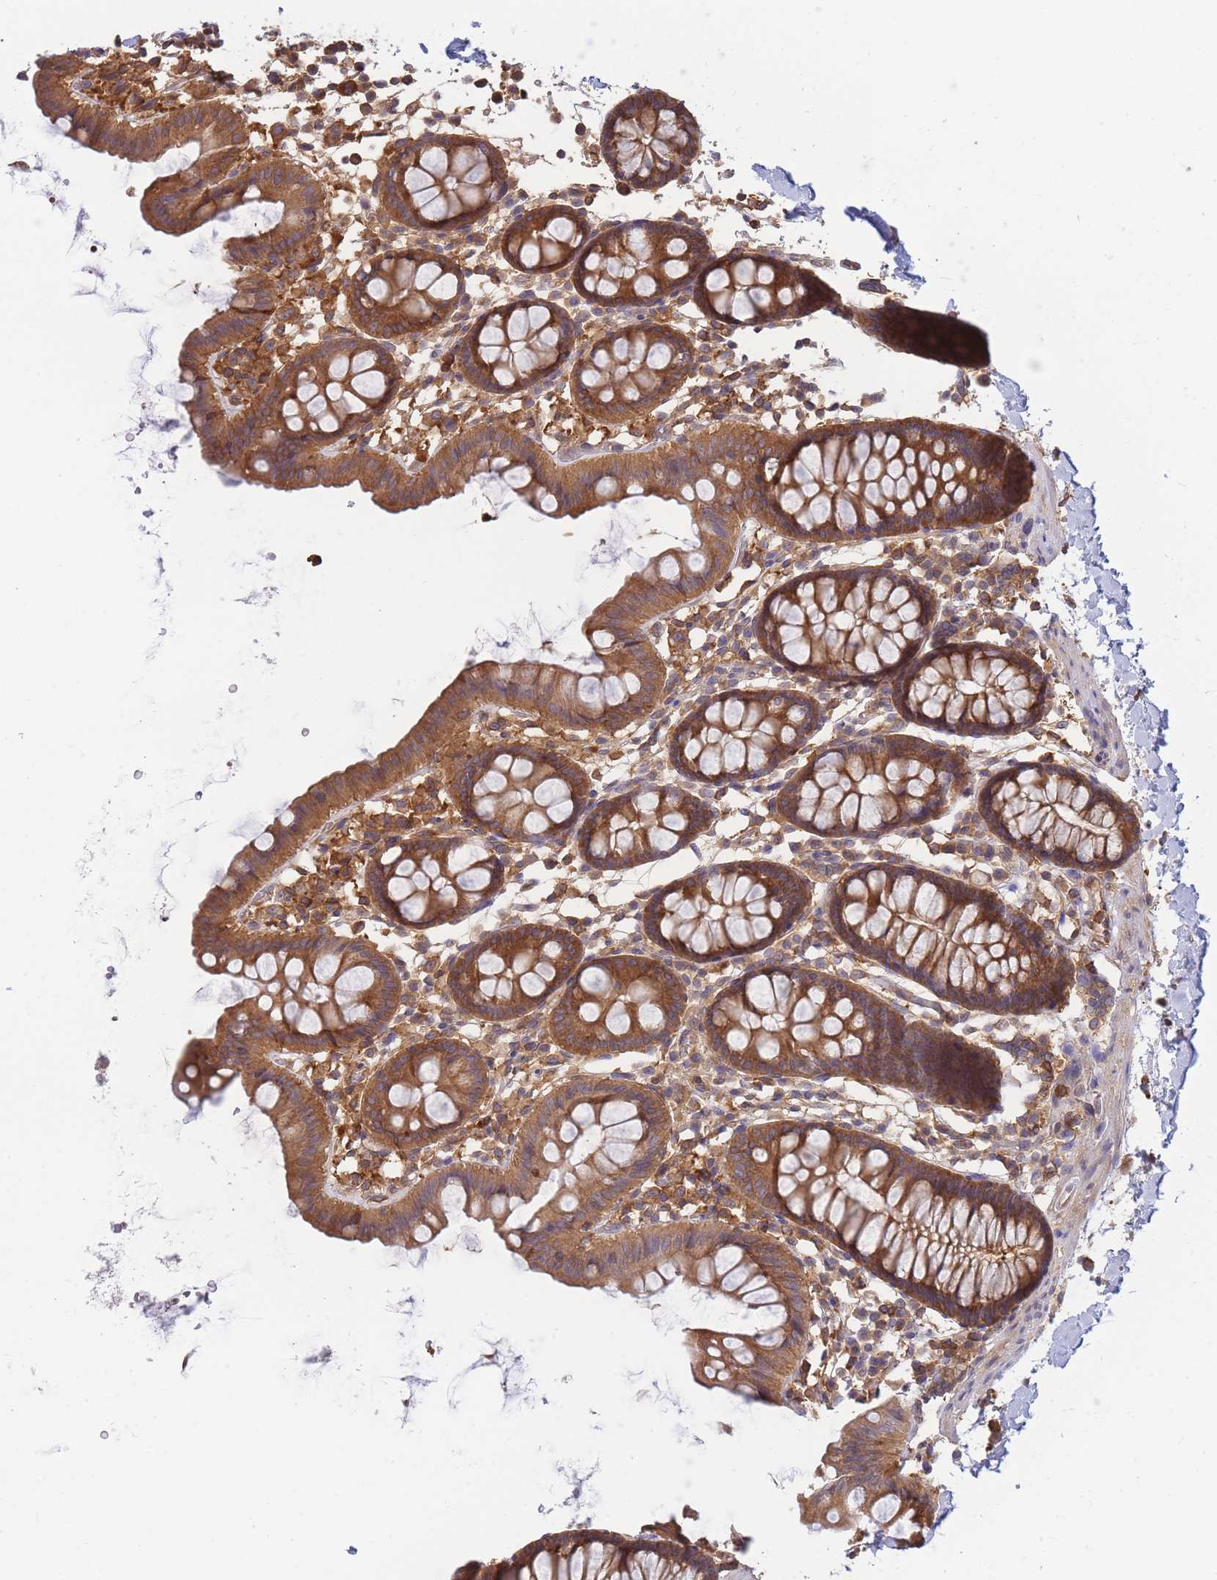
{"staining": {"intensity": "strong", "quantity": ">75%", "location": "cytoplasmic/membranous"}, "tissue": "colon", "cell_type": "Glandular cells", "image_type": "normal", "snomed": [{"axis": "morphology", "description": "Normal tissue, NOS"}, {"axis": "topography", "description": "Colon"}], "caption": "Colon stained for a protein (brown) displays strong cytoplasmic/membranous positive positivity in about >75% of glandular cells.", "gene": "SLC4A9", "patient": {"sex": "male", "age": 75}}